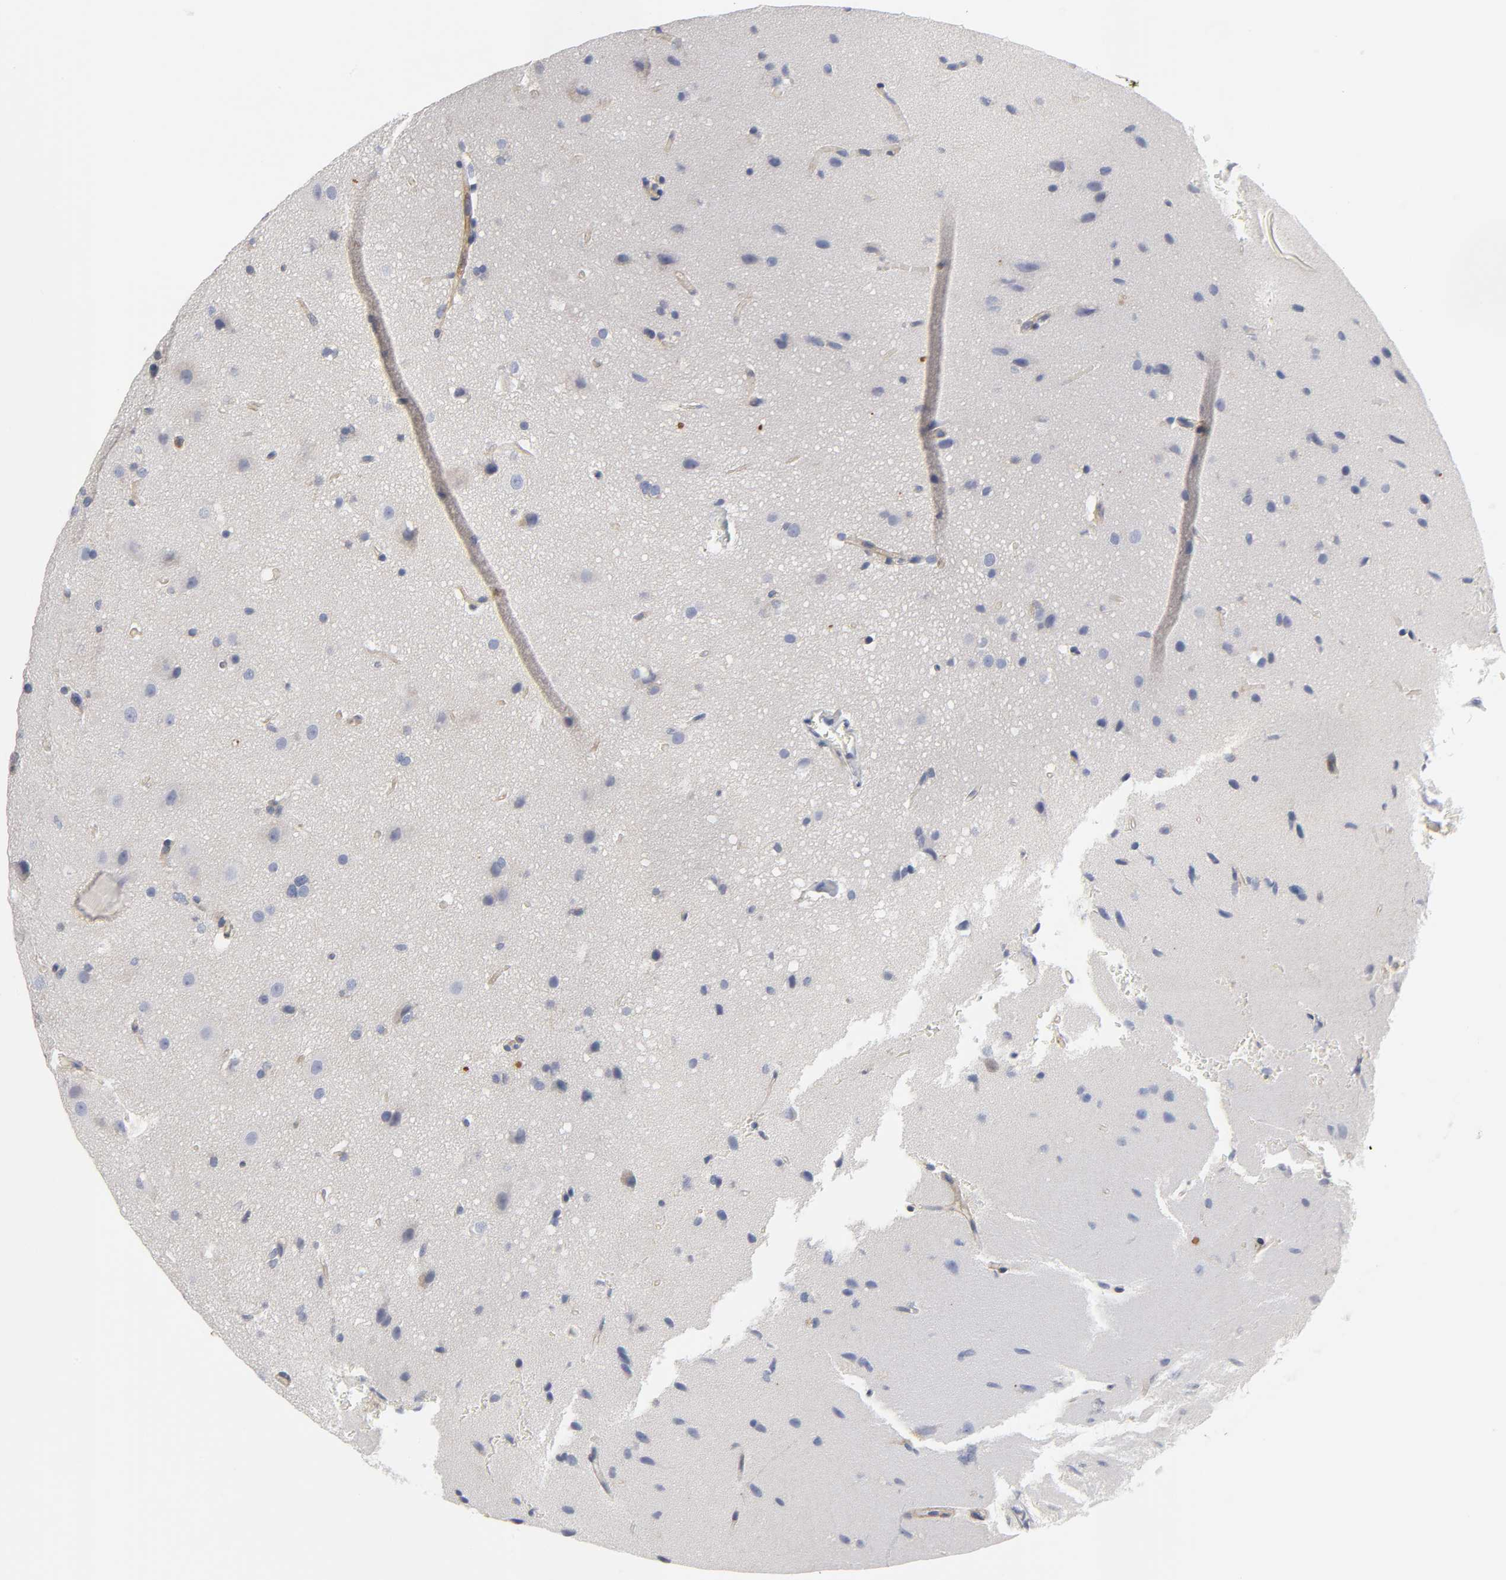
{"staining": {"intensity": "negative", "quantity": "none", "location": "none"}, "tissue": "glioma", "cell_type": "Tumor cells", "image_type": "cancer", "snomed": [{"axis": "morphology", "description": "Glioma, malignant, Low grade"}, {"axis": "topography", "description": "Cerebral cortex"}], "caption": "Tumor cells show no significant protein staining in glioma.", "gene": "ROCK1", "patient": {"sex": "female", "age": 47}}